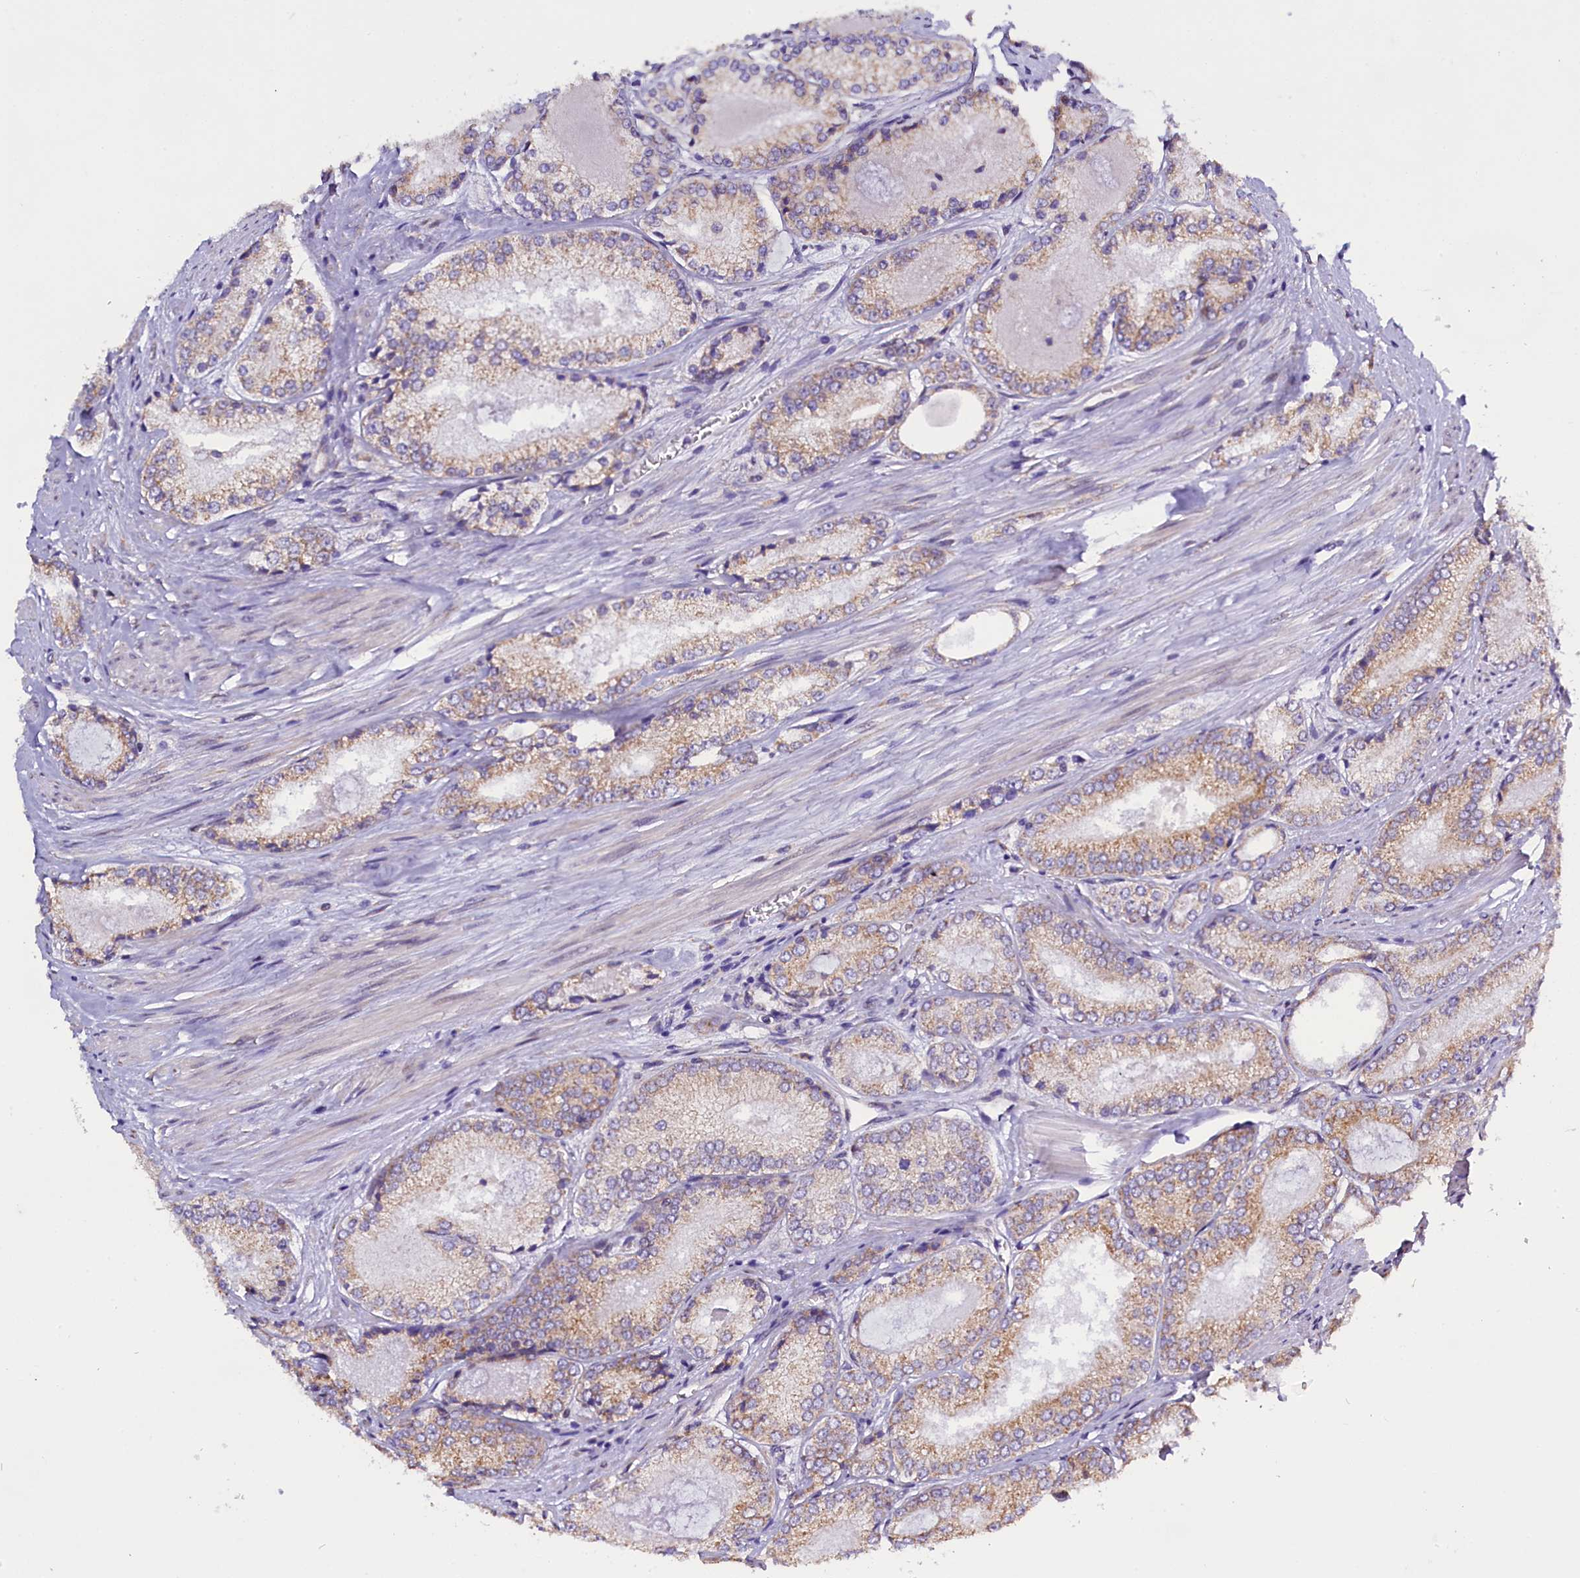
{"staining": {"intensity": "weak", "quantity": ">75%", "location": "cytoplasmic/membranous"}, "tissue": "prostate cancer", "cell_type": "Tumor cells", "image_type": "cancer", "snomed": [{"axis": "morphology", "description": "Adenocarcinoma, Low grade"}, {"axis": "topography", "description": "Prostate"}], "caption": "Tumor cells demonstrate weak cytoplasmic/membranous positivity in approximately >75% of cells in adenocarcinoma (low-grade) (prostate).", "gene": "UACA", "patient": {"sex": "male", "age": 68}}